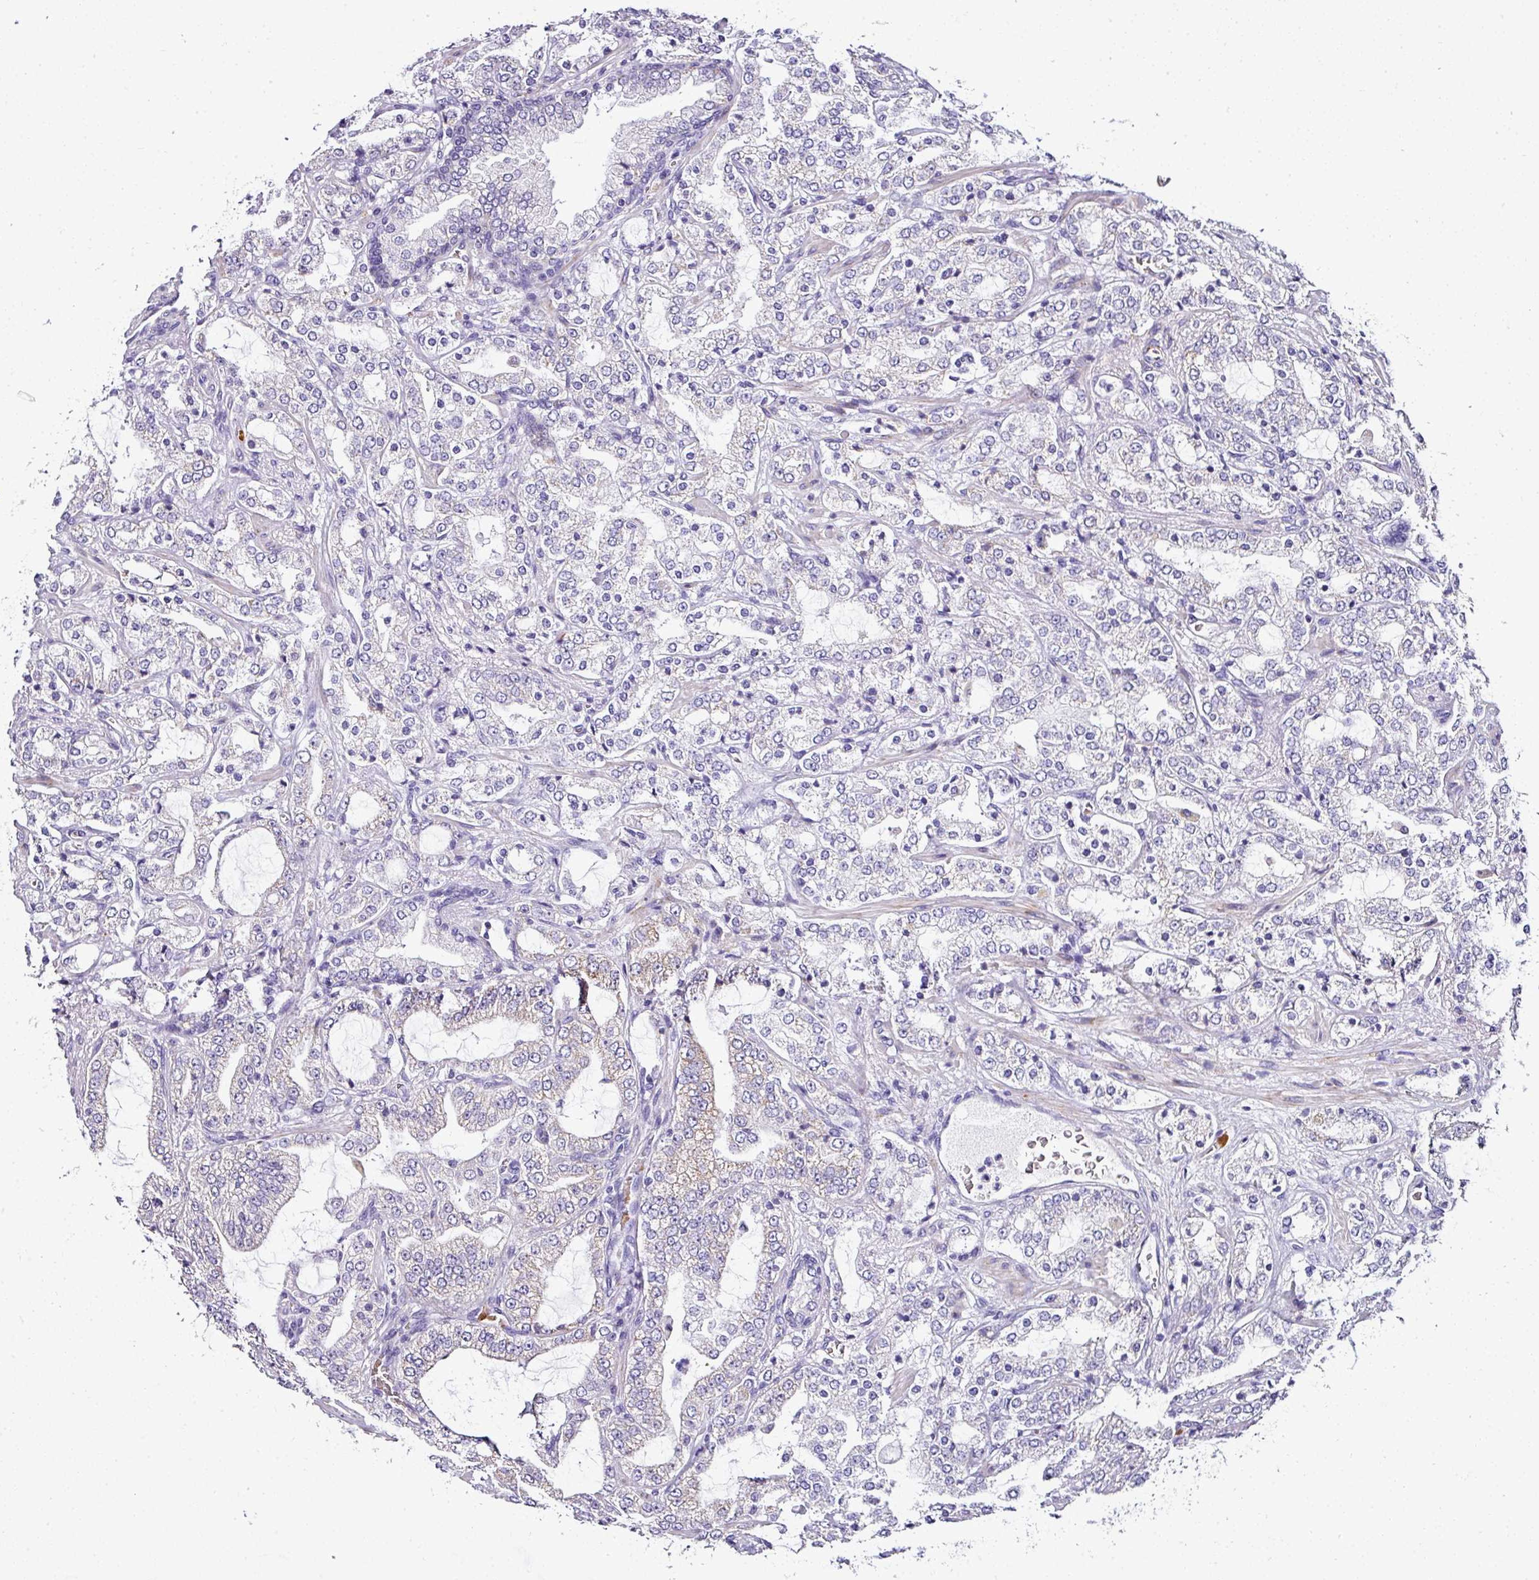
{"staining": {"intensity": "negative", "quantity": "none", "location": "none"}, "tissue": "prostate cancer", "cell_type": "Tumor cells", "image_type": "cancer", "snomed": [{"axis": "morphology", "description": "Adenocarcinoma, High grade"}, {"axis": "topography", "description": "Prostate"}], "caption": "A high-resolution histopathology image shows IHC staining of prostate adenocarcinoma (high-grade), which reveals no significant positivity in tumor cells.", "gene": "NAPSA", "patient": {"sex": "male", "age": 64}}